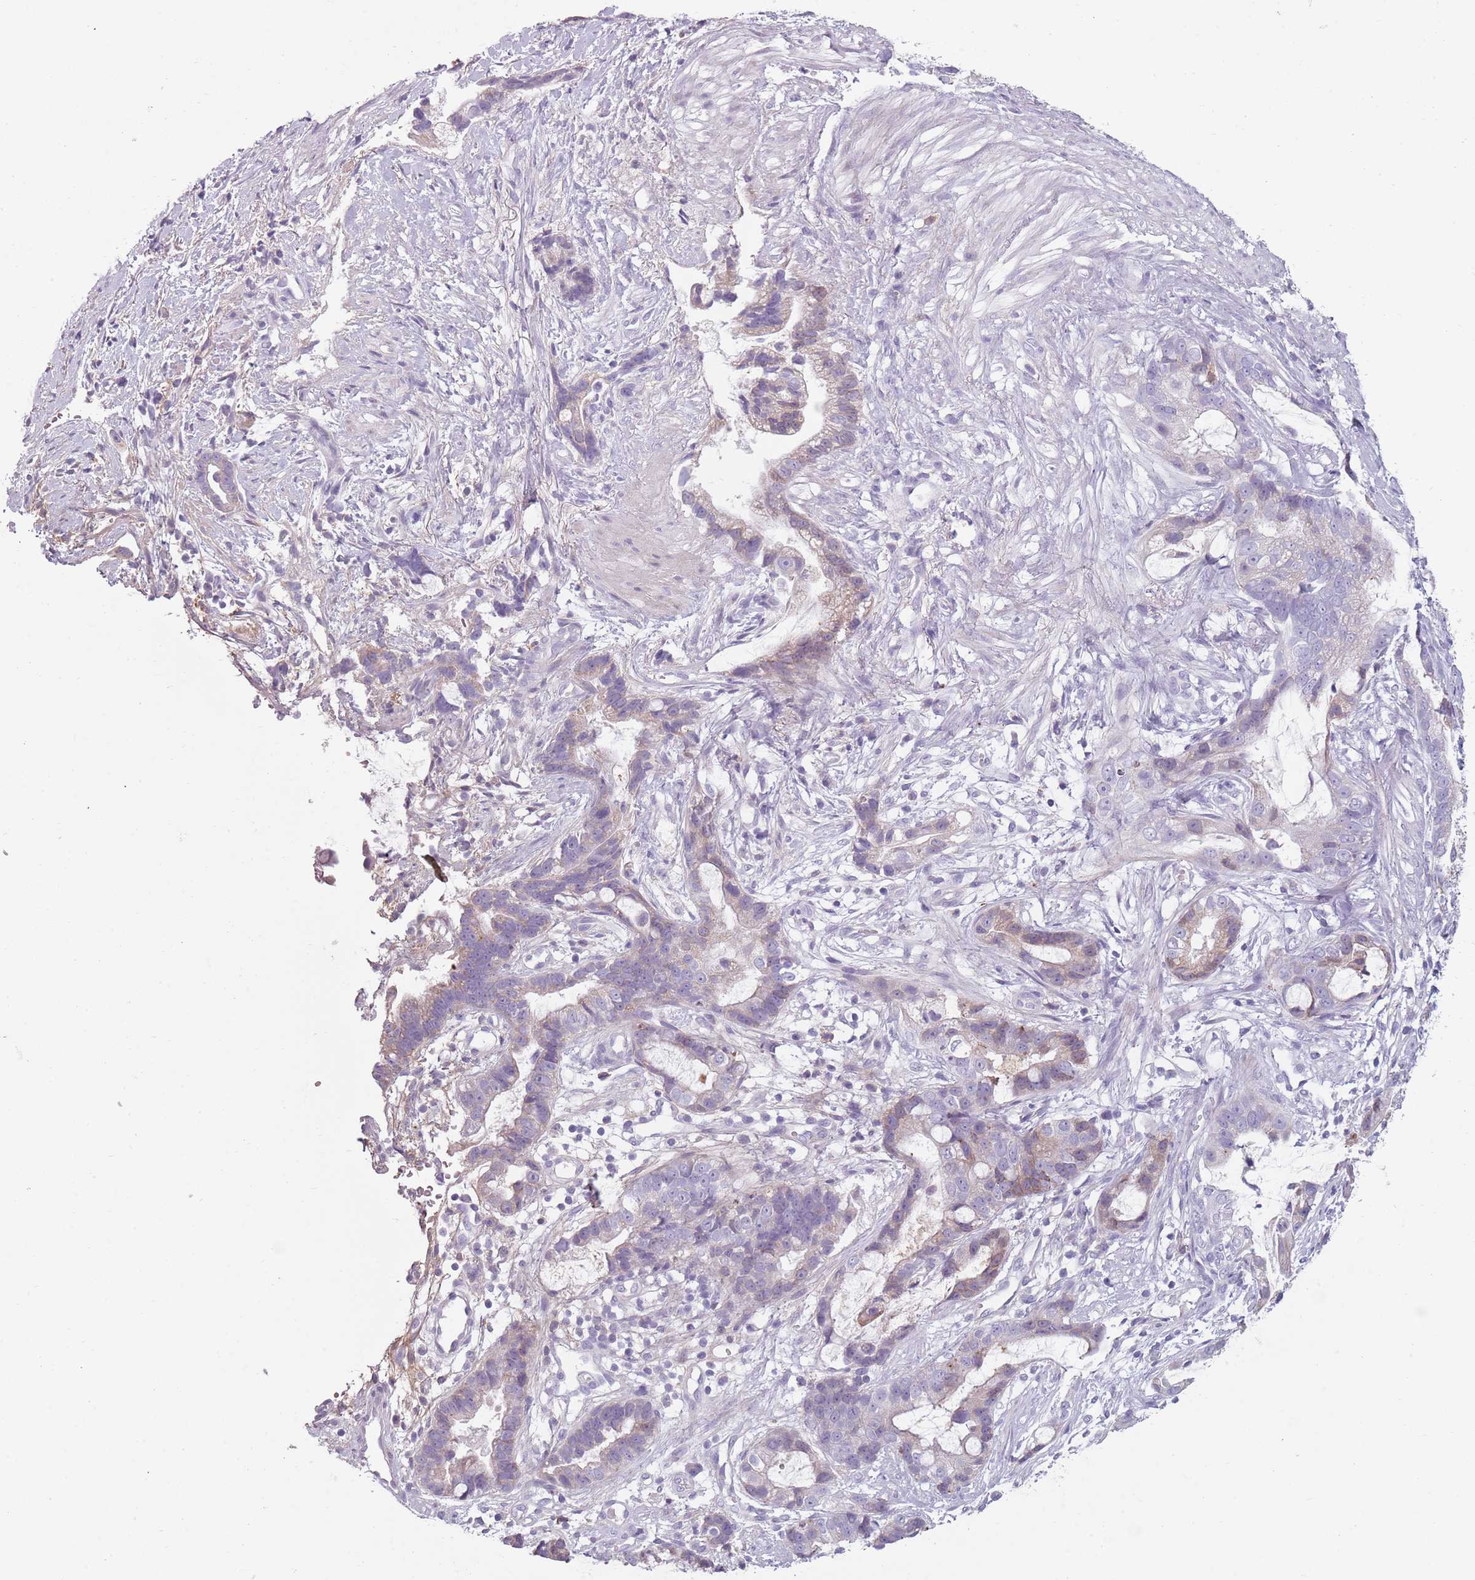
{"staining": {"intensity": "weak", "quantity": "25%-75%", "location": "cytoplasmic/membranous"}, "tissue": "stomach cancer", "cell_type": "Tumor cells", "image_type": "cancer", "snomed": [{"axis": "morphology", "description": "Adenocarcinoma, NOS"}, {"axis": "topography", "description": "Stomach"}], "caption": "This is an image of IHC staining of adenocarcinoma (stomach), which shows weak positivity in the cytoplasmic/membranous of tumor cells.", "gene": "MEGF8", "patient": {"sex": "male", "age": 55}}